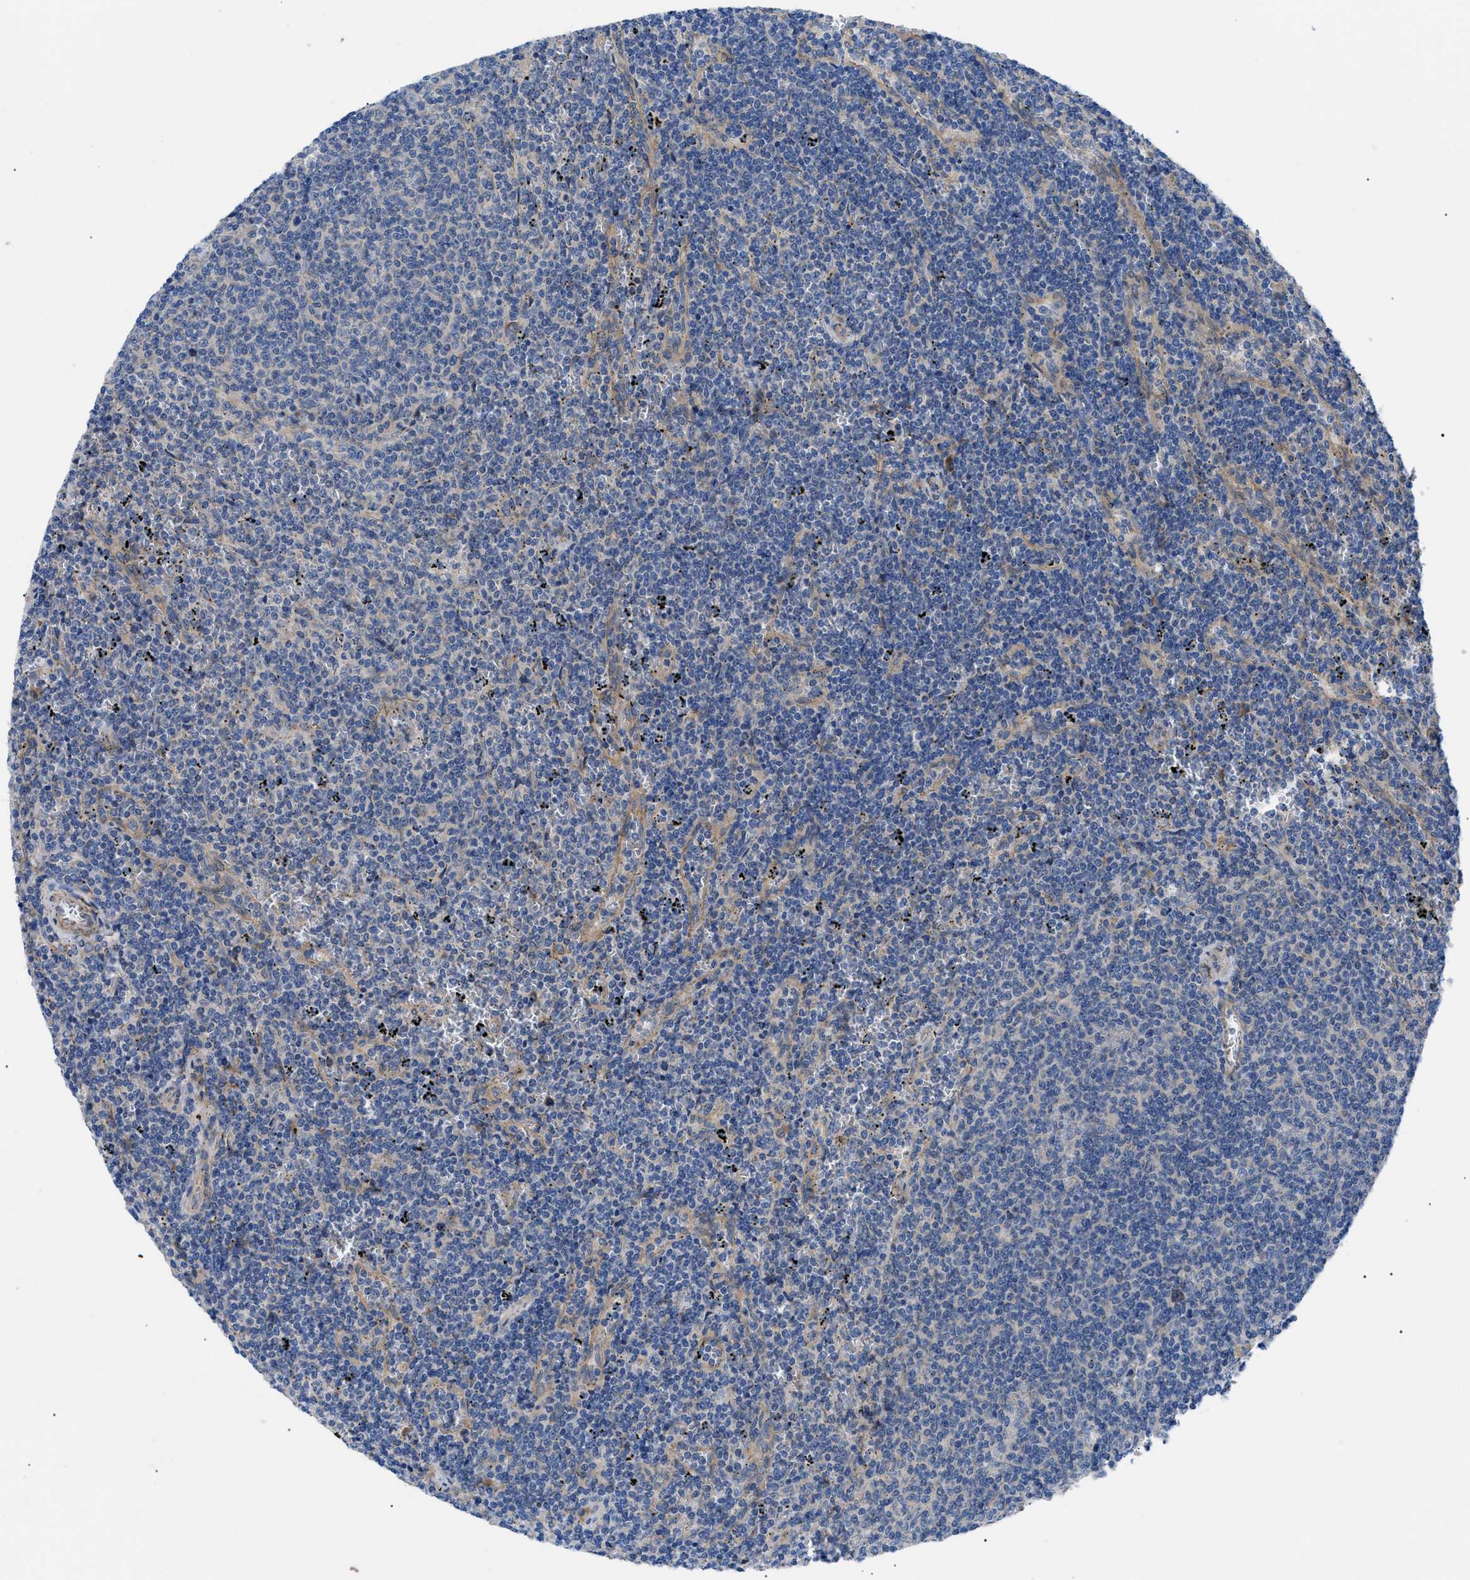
{"staining": {"intensity": "negative", "quantity": "none", "location": "none"}, "tissue": "lymphoma", "cell_type": "Tumor cells", "image_type": "cancer", "snomed": [{"axis": "morphology", "description": "Malignant lymphoma, non-Hodgkin's type, Low grade"}, {"axis": "topography", "description": "Spleen"}], "caption": "The photomicrograph exhibits no staining of tumor cells in low-grade malignant lymphoma, non-Hodgkin's type.", "gene": "HSPB8", "patient": {"sex": "female", "age": 50}}